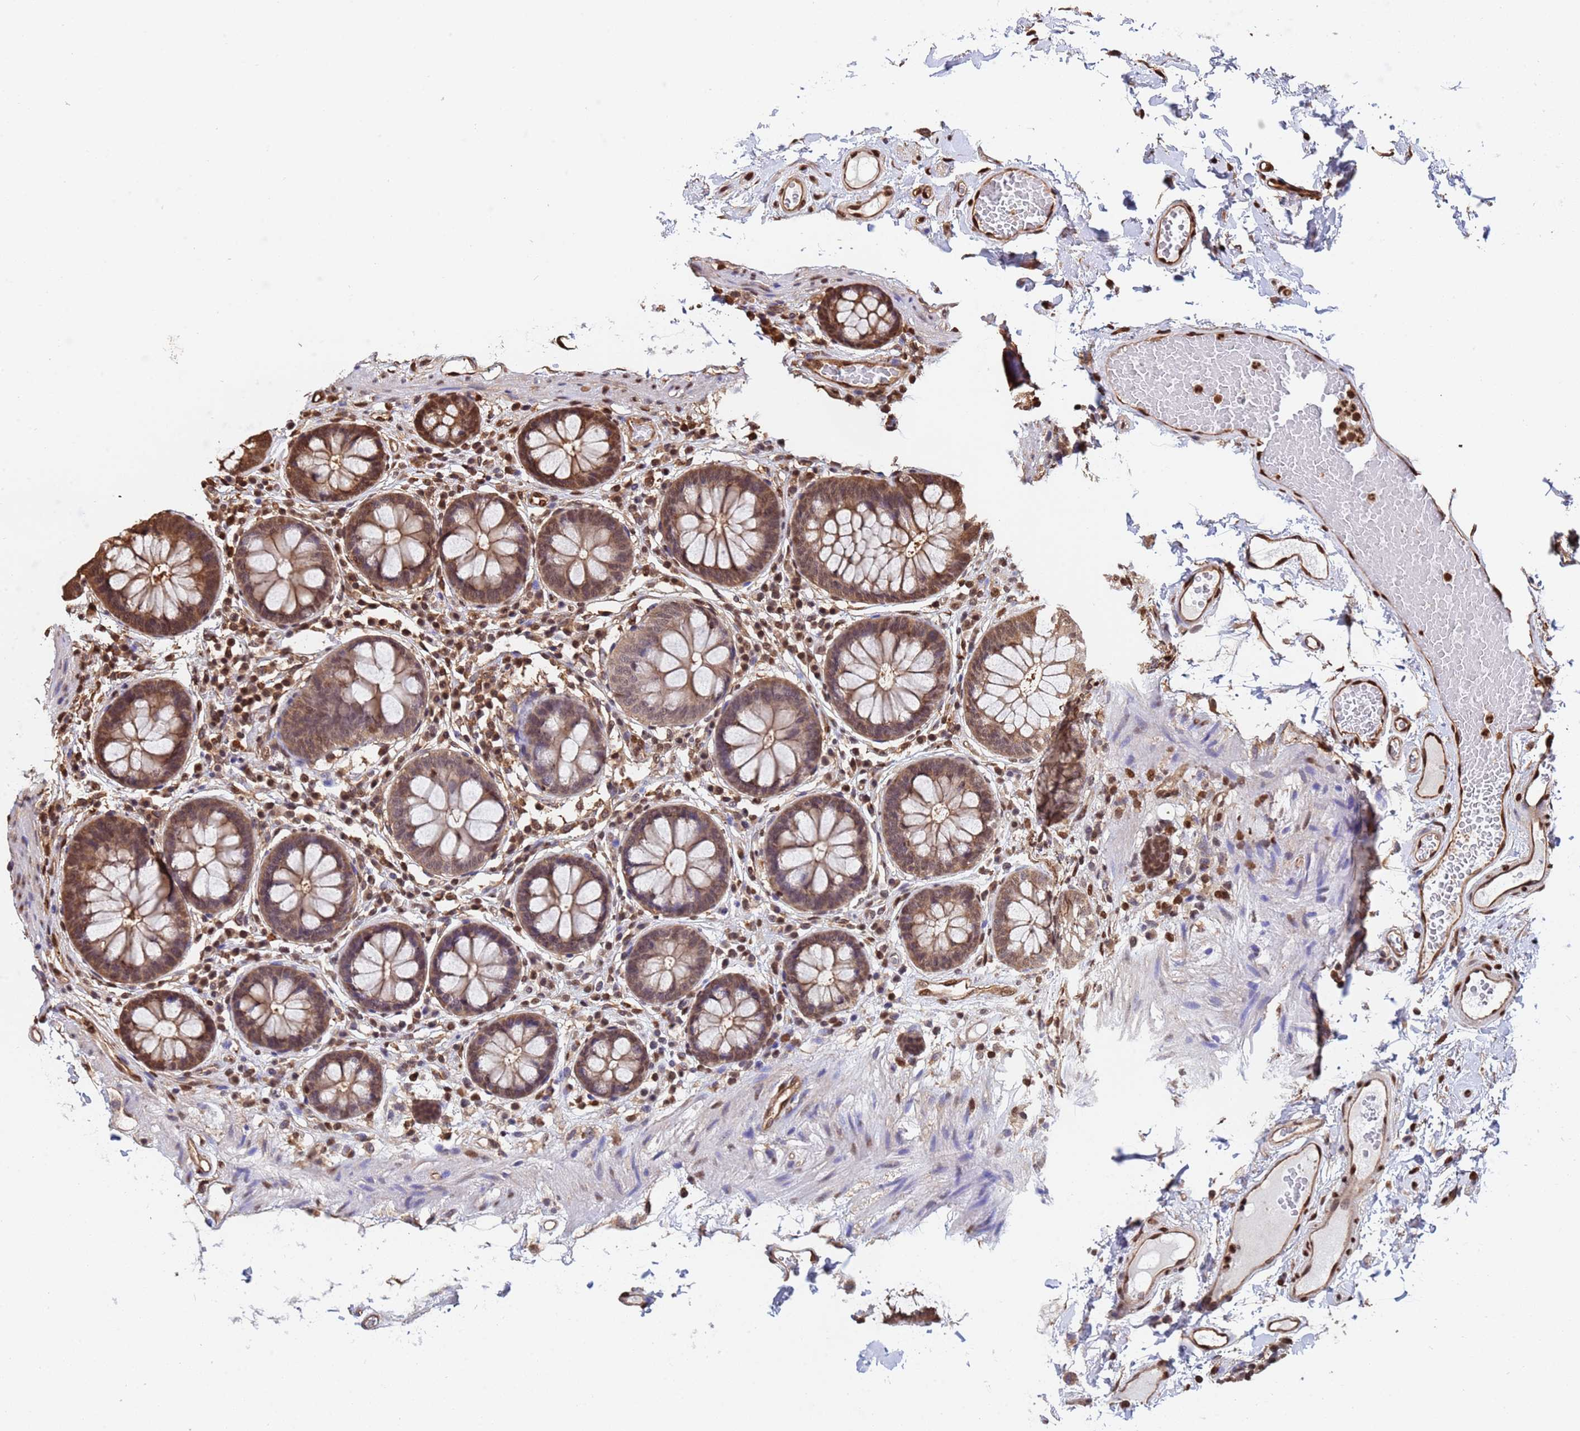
{"staining": {"intensity": "moderate", "quantity": ">75%", "location": "cytoplasmic/membranous,nuclear"}, "tissue": "colon", "cell_type": "Endothelial cells", "image_type": "normal", "snomed": [{"axis": "morphology", "description": "Normal tissue, NOS"}, {"axis": "topography", "description": "Colon"}], "caption": "An image of human colon stained for a protein reveals moderate cytoplasmic/membranous,nuclear brown staining in endothelial cells. Using DAB (brown) and hematoxylin (blue) stains, captured at high magnification using brightfield microscopy.", "gene": "SUMO2", "patient": {"sex": "male", "age": 84}}